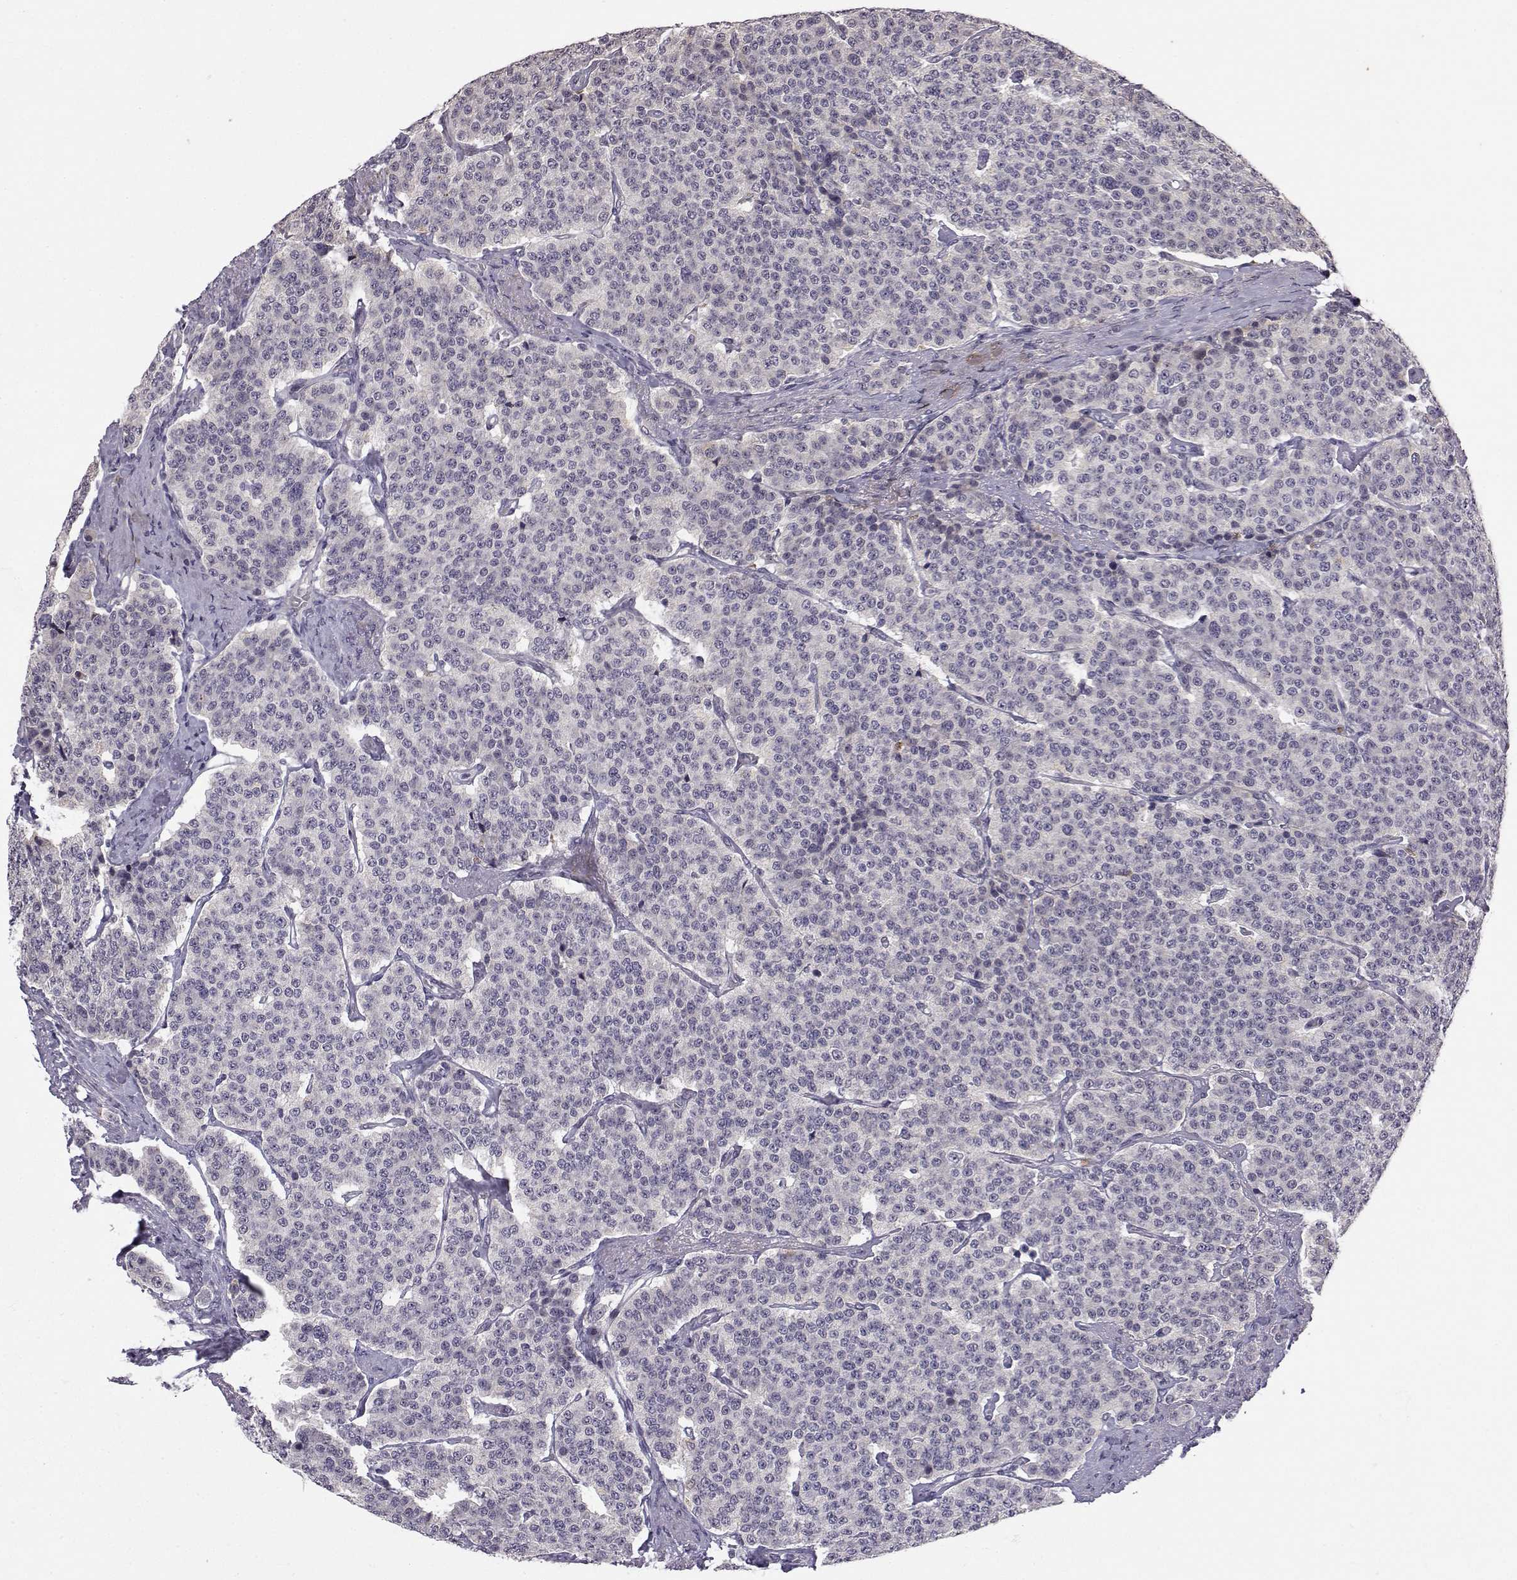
{"staining": {"intensity": "negative", "quantity": "none", "location": "none"}, "tissue": "carcinoid", "cell_type": "Tumor cells", "image_type": "cancer", "snomed": [{"axis": "morphology", "description": "Carcinoid, malignant, NOS"}, {"axis": "topography", "description": "Small intestine"}], "caption": "The IHC image has no significant expression in tumor cells of malignant carcinoid tissue. Brightfield microscopy of IHC stained with DAB (brown) and hematoxylin (blue), captured at high magnification.", "gene": "SLC6A3", "patient": {"sex": "female", "age": 58}}